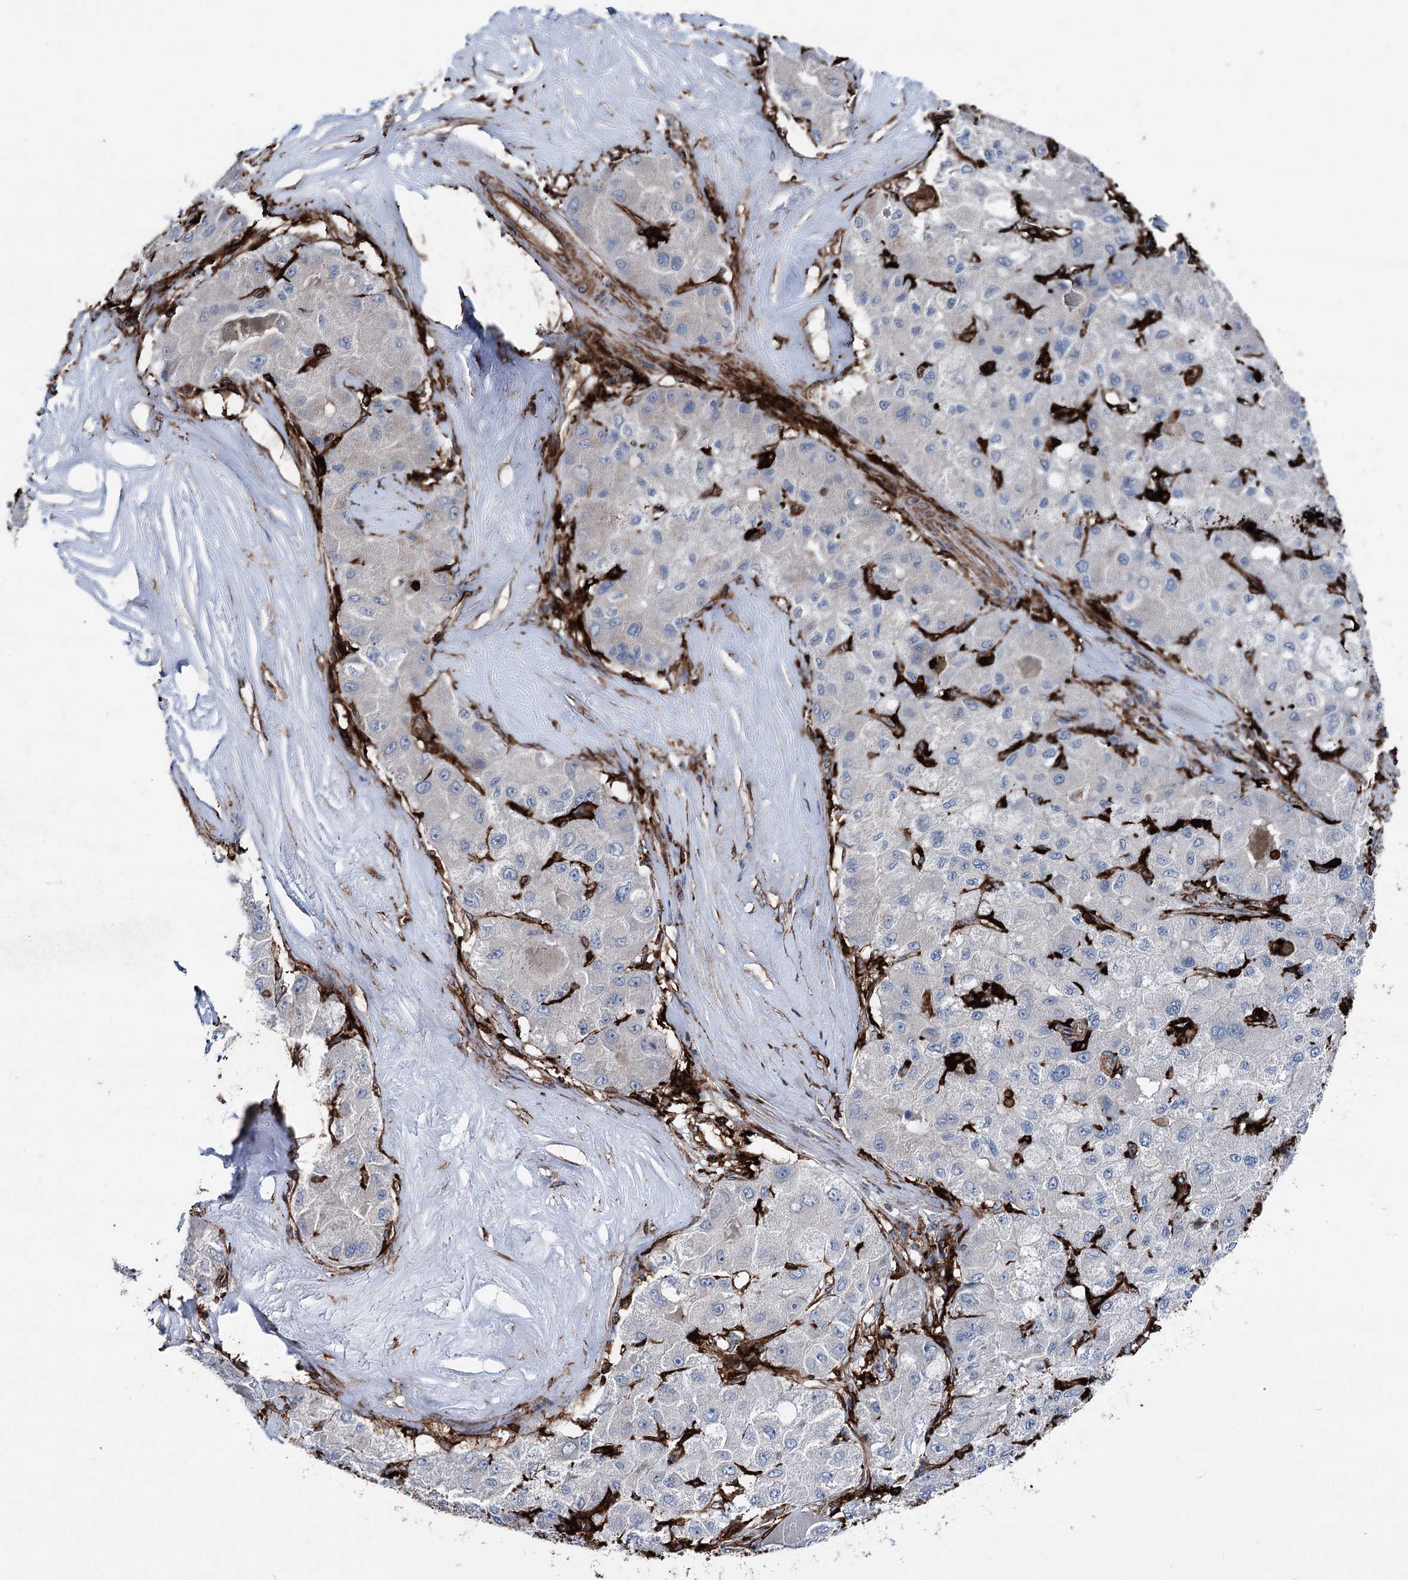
{"staining": {"intensity": "negative", "quantity": "none", "location": "none"}, "tissue": "liver cancer", "cell_type": "Tumor cells", "image_type": "cancer", "snomed": [{"axis": "morphology", "description": "Carcinoma, Hepatocellular, NOS"}, {"axis": "topography", "description": "Liver"}], "caption": "A high-resolution histopathology image shows immunohistochemistry staining of hepatocellular carcinoma (liver), which reveals no significant expression in tumor cells.", "gene": "CLEC4M", "patient": {"sex": "male", "age": 80}}